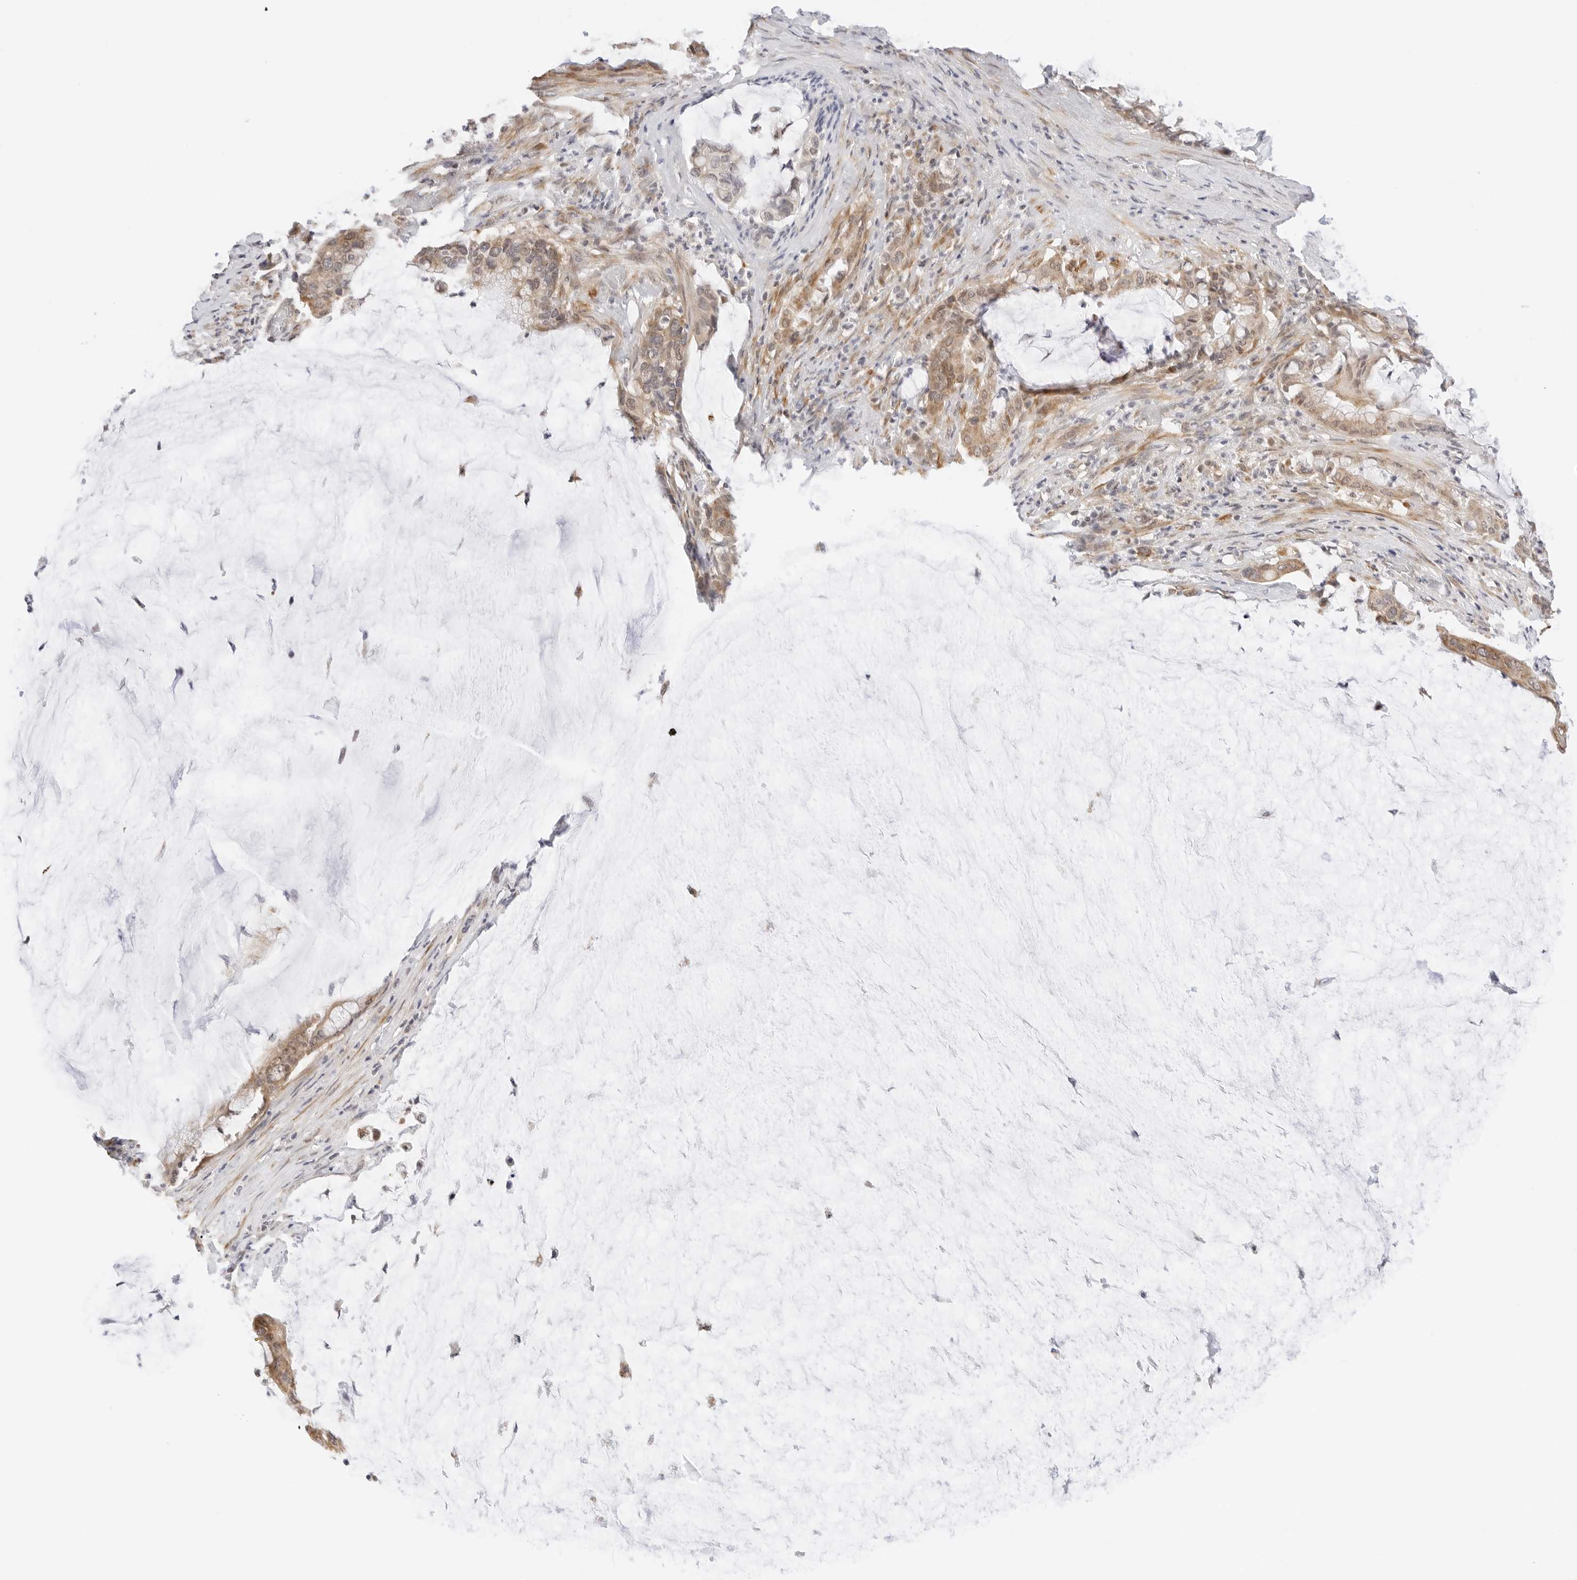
{"staining": {"intensity": "moderate", "quantity": ">75%", "location": "cytoplasmic/membranous"}, "tissue": "pancreatic cancer", "cell_type": "Tumor cells", "image_type": "cancer", "snomed": [{"axis": "morphology", "description": "Adenocarcinoma, NOS"}, {"axis": "topography", "description": "Pancreas"}], "caption": "Protein expression by IHC exhibits moderate cytoplasmic/membranous positivity in about >75% of tumor cells in adenocarcinoma (pancreatic). (DAB = brown stain, brightfield microscopy at high magnification).", "gene": "GORAB", "patient": {"sex": "male", "age": 41}}